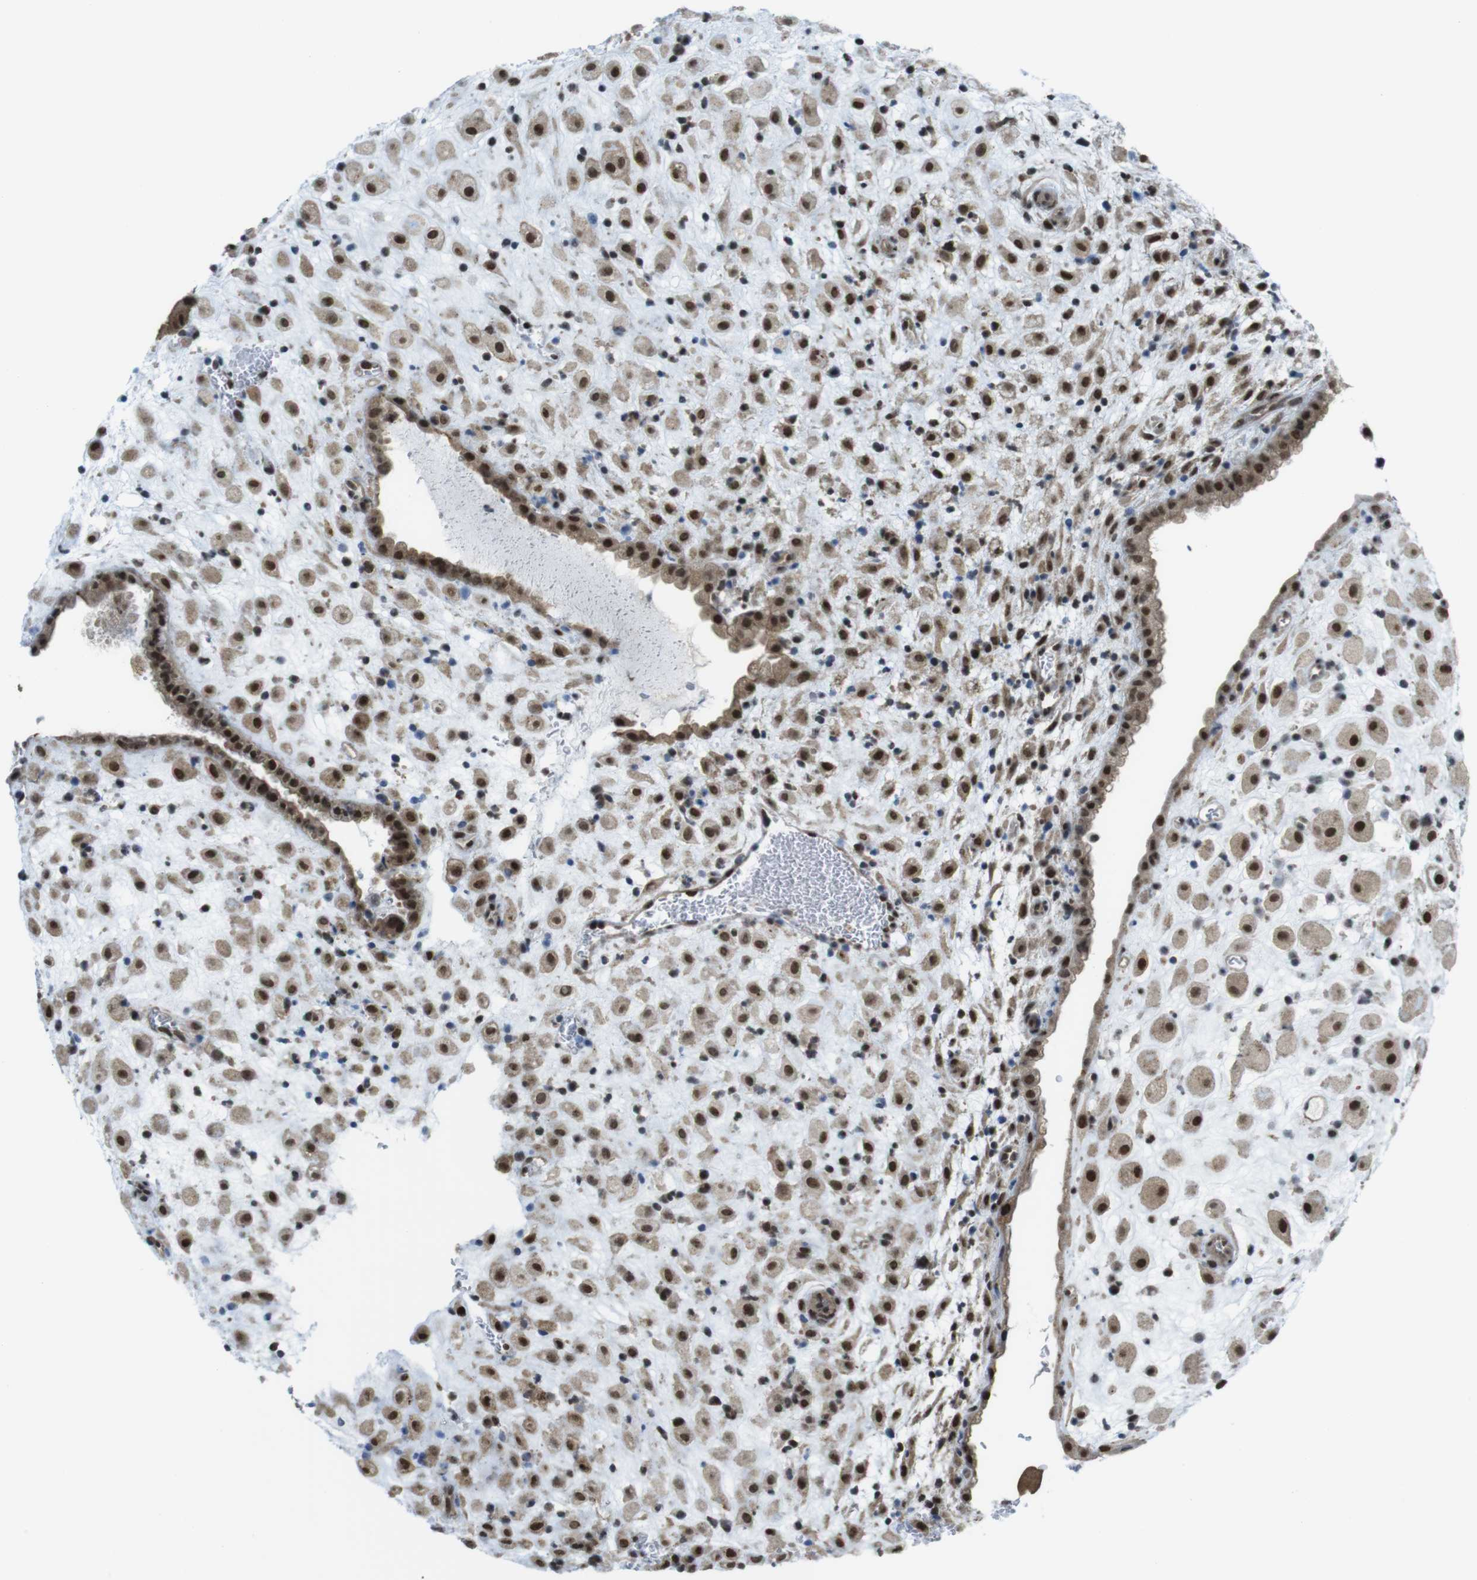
{"staining": {"intensity": "strong", "quantity": ">75%", "location": "cytoplasmic/membranous,nuclear"}, "tissue": "placenta", "cell_type": "Decidual cells", "image_type": "normal", "snomed": [{"axis": "morphology", "description": "Normal tissue, NOS"}, {"axis": "topography", "description": "Placenta"}], "caption": "About >75% of decidual cells in benign placenta show strong cytoplasmic/membranous,nuclear protein staining as visualized by brown immunohistochemical staining.", "gene": "UBB", "patient": {"sex": "female", "age": 35}}